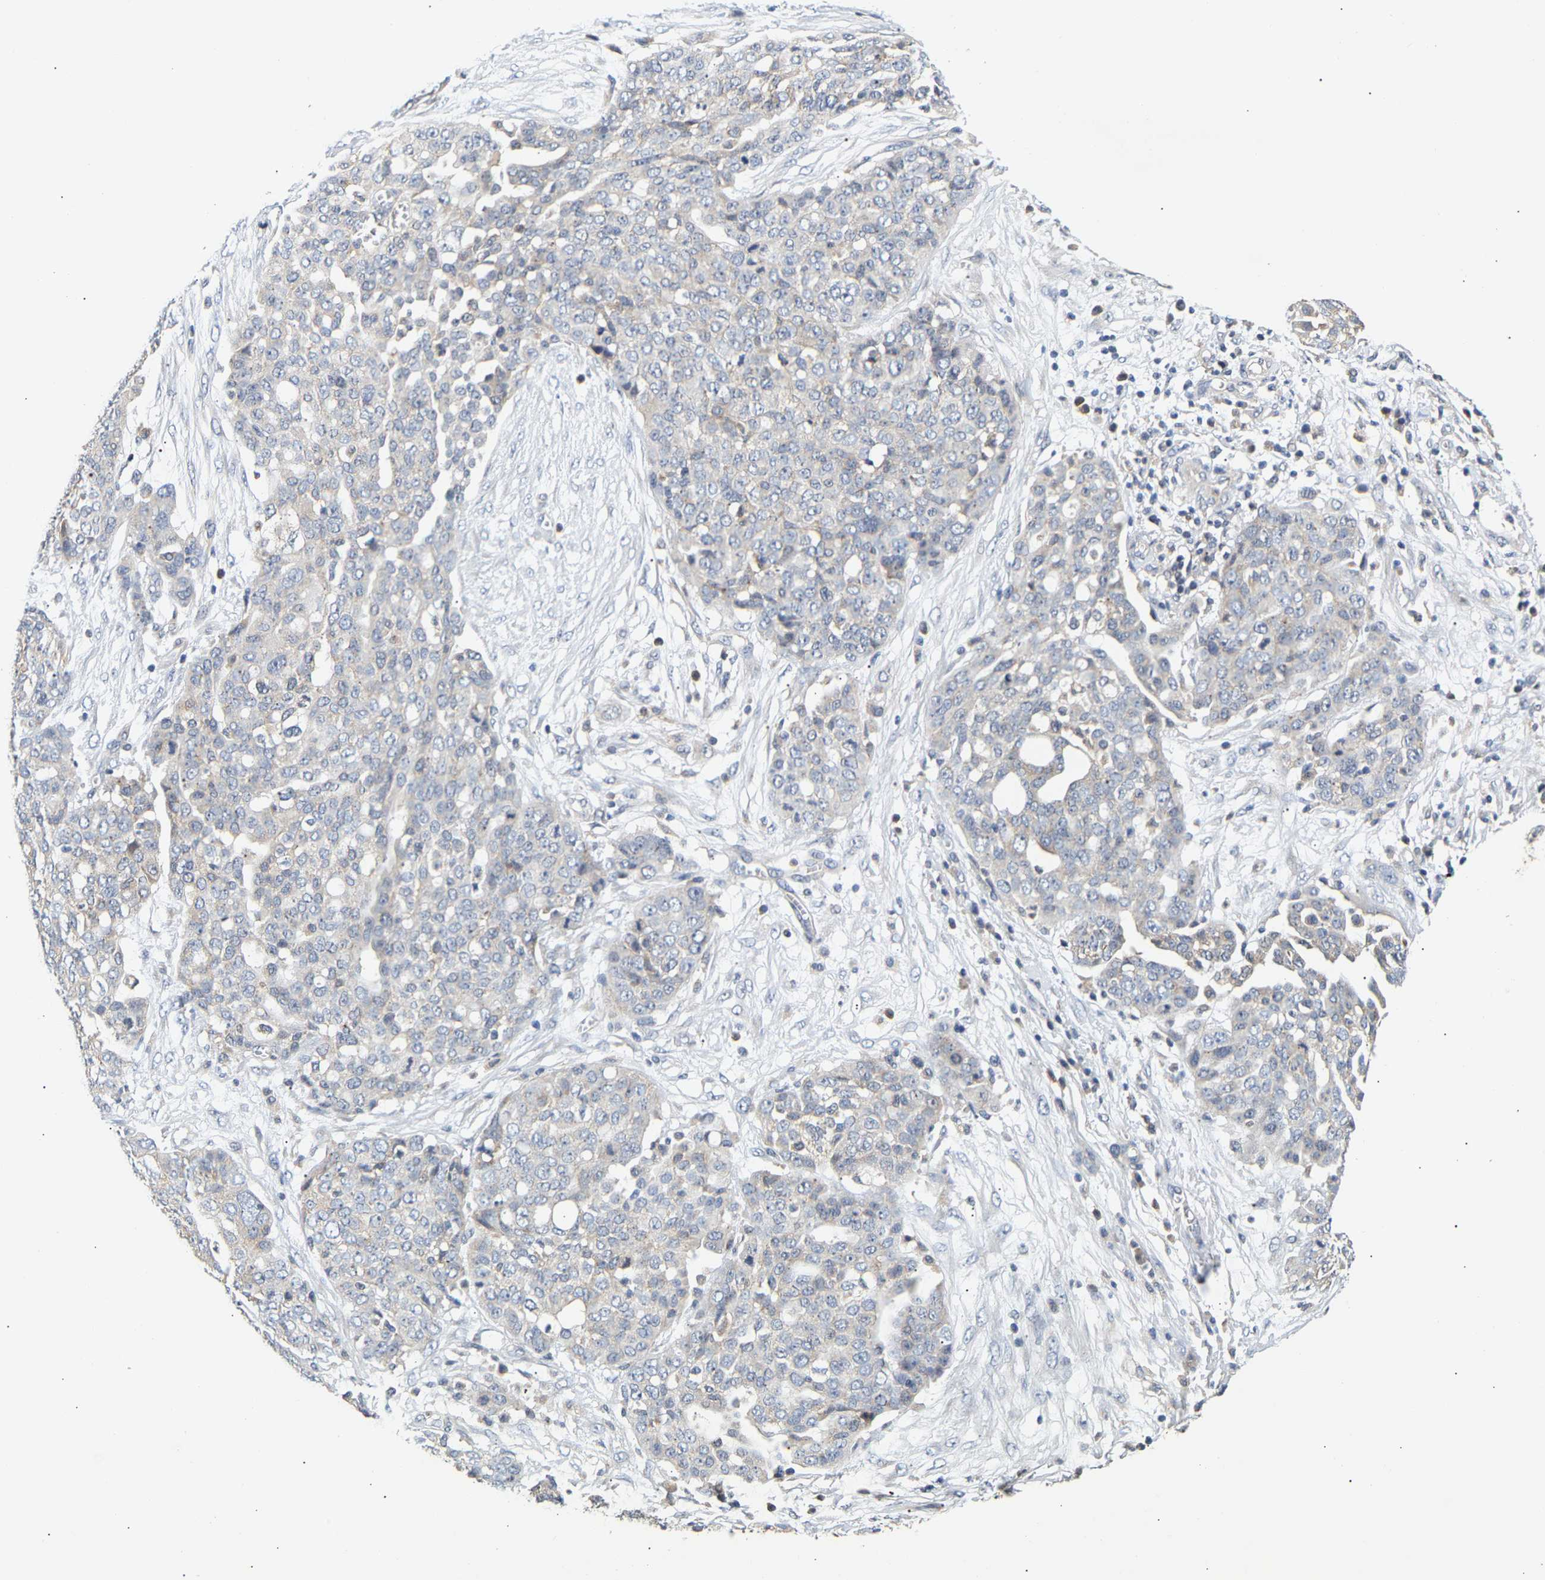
{"staining": {"intensity": "negative", "quantity": "none", "location": "none"}, "tissue": "ovarian cancer", "cell_type": "Tumor cells", "image_type": "cancer", "snomed": [{"axis": "morphology", "description": "Cystadenocarcinoma, serous, NOS"}, {"axis": "topography", "description": "Soft tissue"}, {"axis": "topography", "description": "Ovary"}], "caption": "This is a micrograph of immunohistochemistry (IHC) staining of ovarian cancer, which shows no positivity in tumor cells.", "gene": "PPID", "patient": {"sex": "female", "age": 57}}